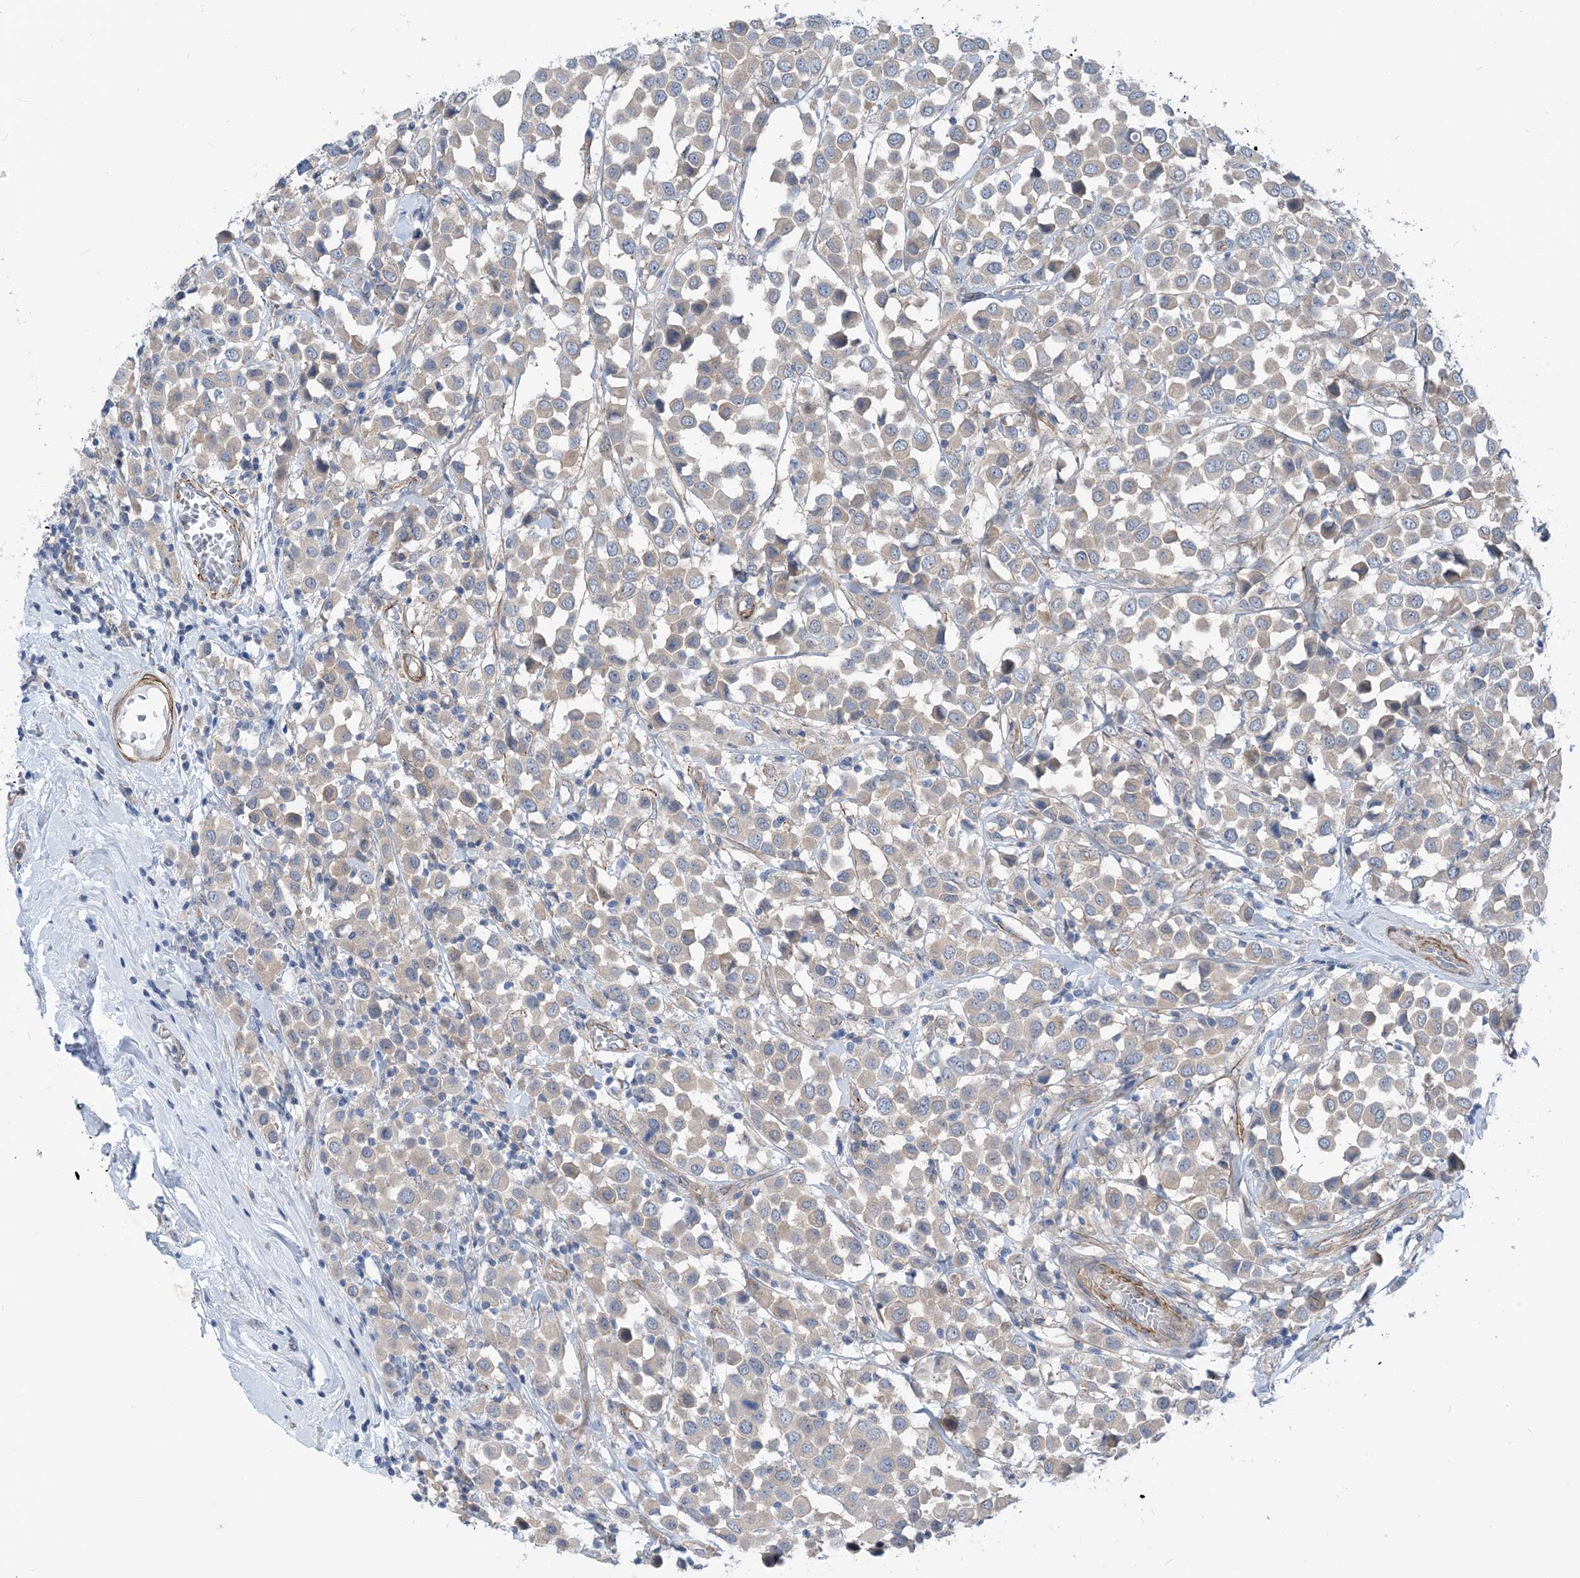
{"staining": {"intensity": "weak", "quantity": "25%-75%", "location": "cytoplasmic/membranous"}, "tissue": "breast cancer", "cell_type": "Tumor cells", "image_type": "cancer", "snomed": [{"axis": "morphology", "description": "Duct carcinoma"}, {"axis": "topography", "description": "Breast"}], "caption": "Weak cytoplasmic/membranous expression for a protein is identified in approximately 25%-75% of tumor cells of breast intraductal carcinoma using immunohistochemistry.", "gene": "PLEKHA3", "patient": {"sex": "female", "age": 61}}